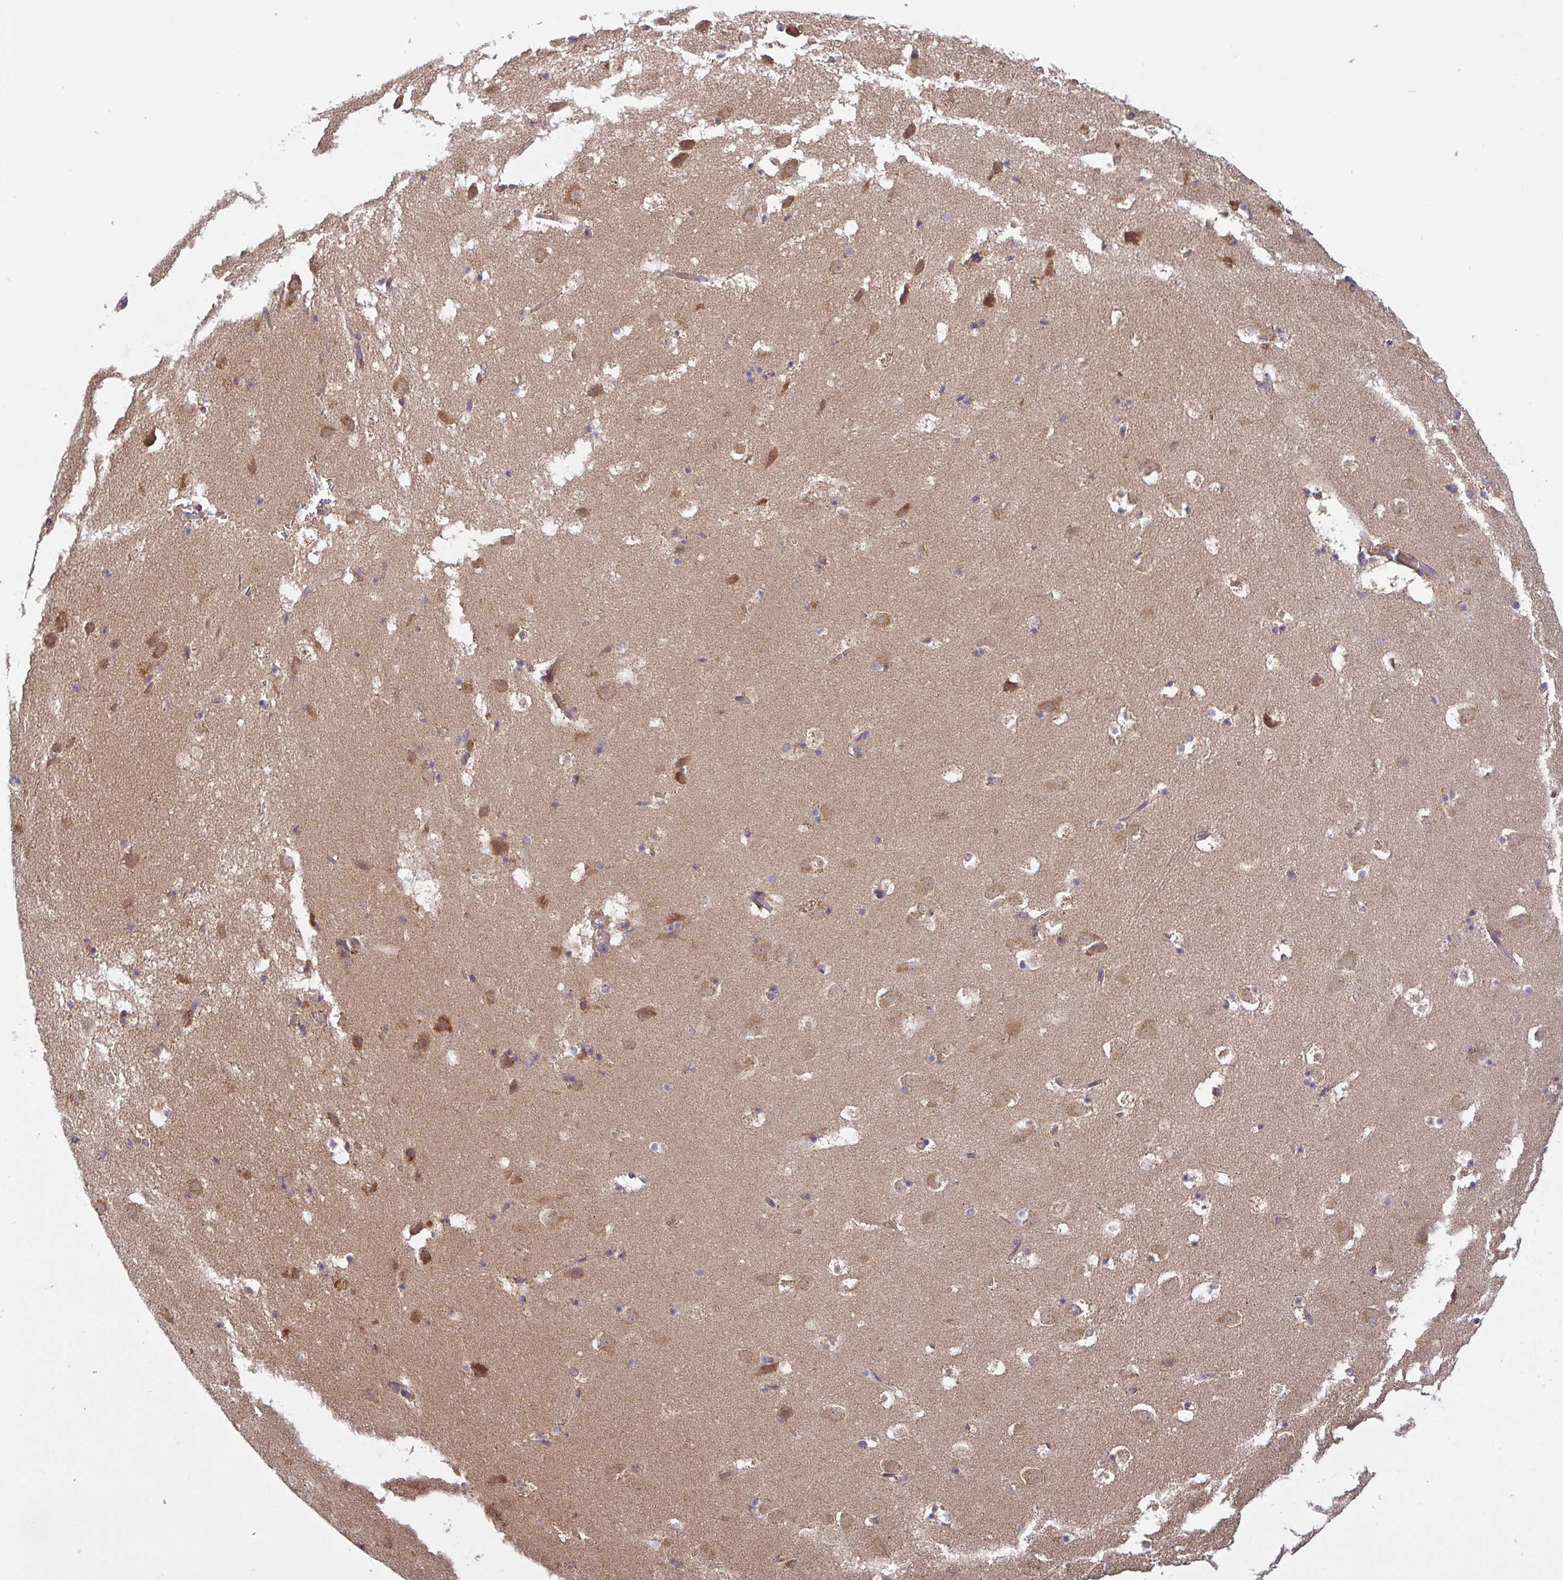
{"staining": {"intensity": "negative", "quantity": "none", "location": "none"}, "tissue": "caudate", "cell_type": "Glial cells", "image_type": "normal", "snomed": [{"axis": "morphology", "description": "Normal tissue, NOS"}, {"axis": "topography", "description": "Lateral ventricle wall"}], "caption": "Immunohistochemistry image of unremarkable caudate stained for a protein (brown), which shows no positivity in glial cells.", "gene": "INTS10", "patient": {"sex": "male", "age": 37}}